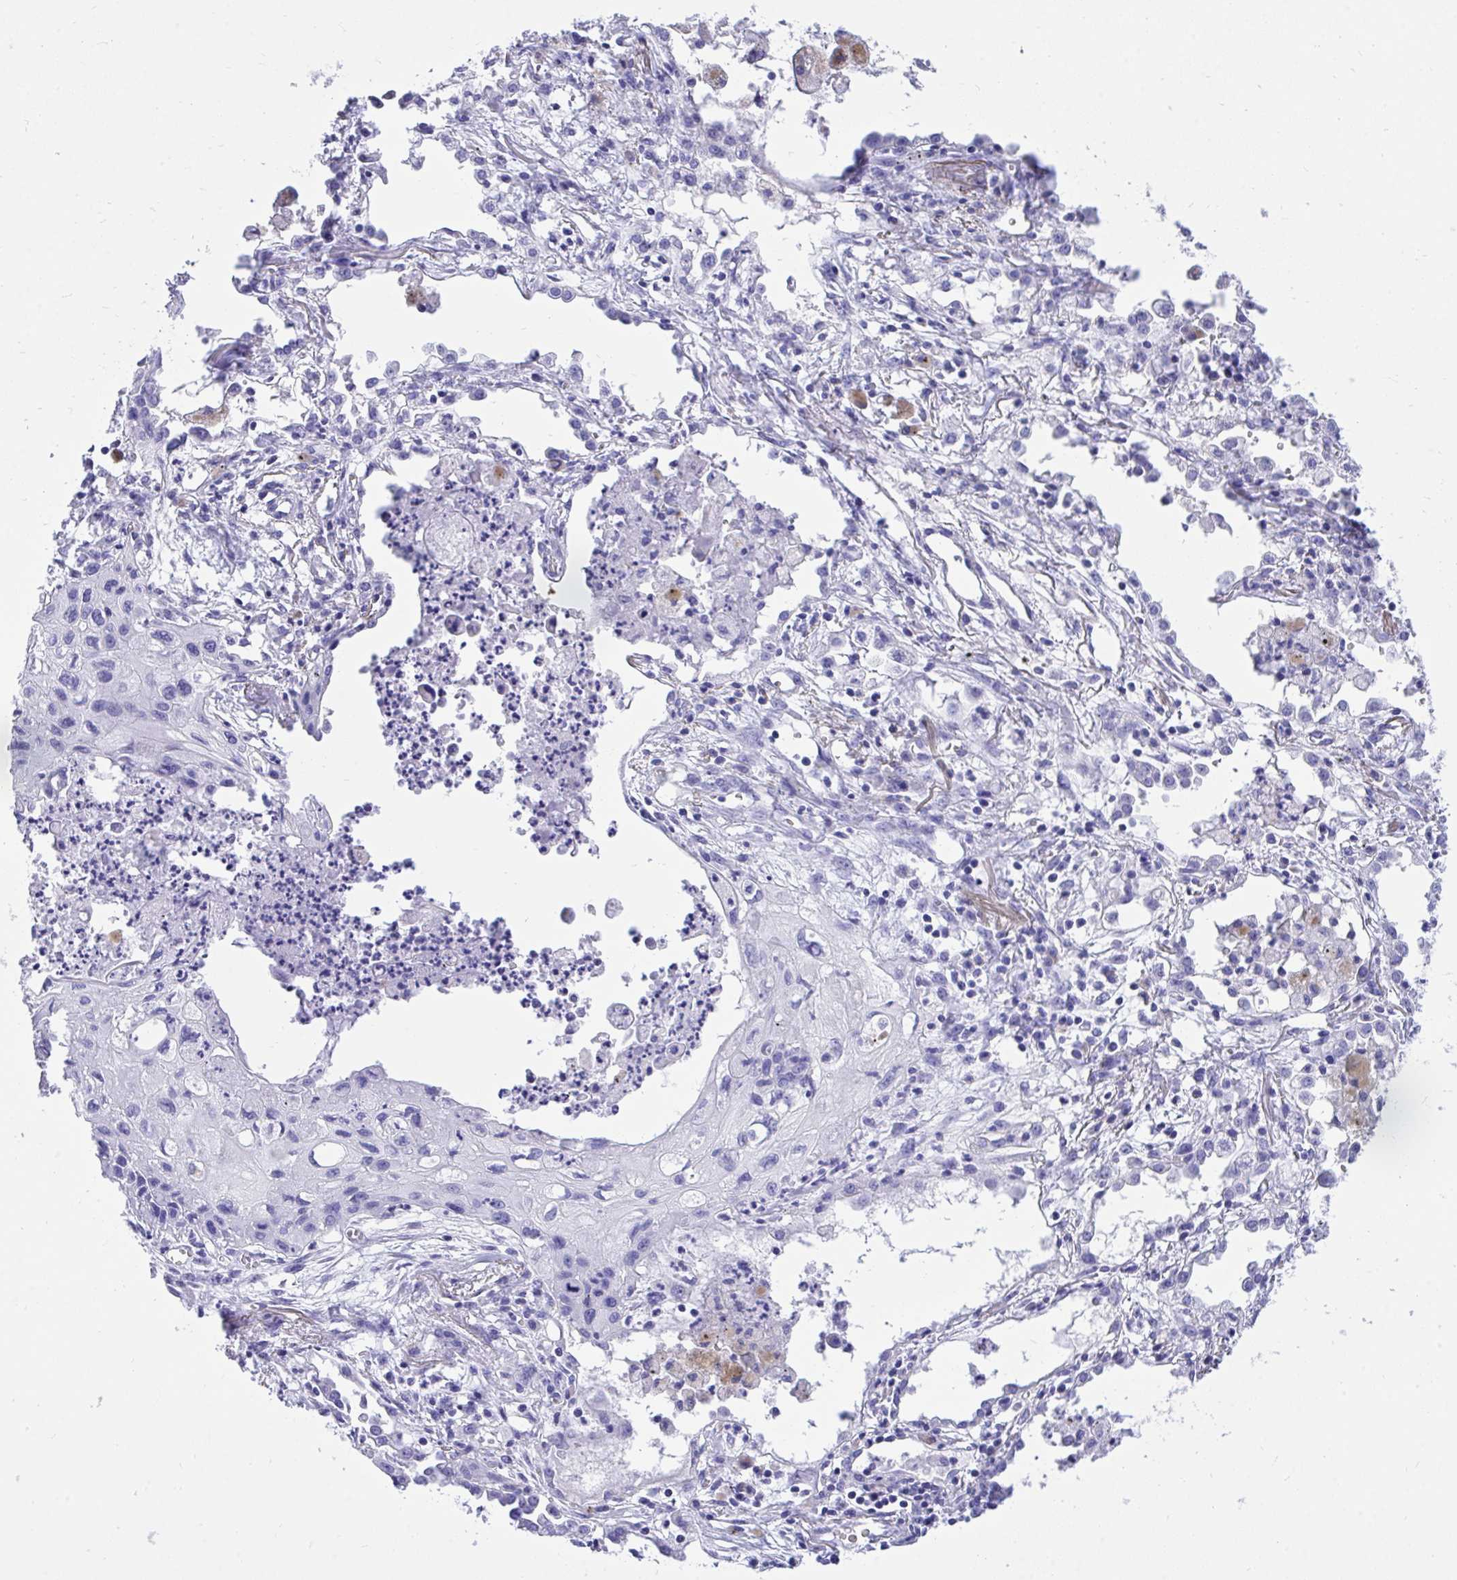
{"staining": {"intensity": "negative", "quantity": "none", "location": "none"}, "tissue": "lung cancer", "cell_type": "Tumor cells", "image_type": "cancer", "snomed": [{"axis": "morphology", "description": "Squamous cell carcinoma, NOS"}, {"axis": "topography", "description": "Lung"}], "caption": "The immunohistochemistry micrograph has no significant expression in tumor cells of squamous cell carcinoma (lung) tissue.", "gene": "MON1A", "patient": {"sex": "male", "age": 71}}